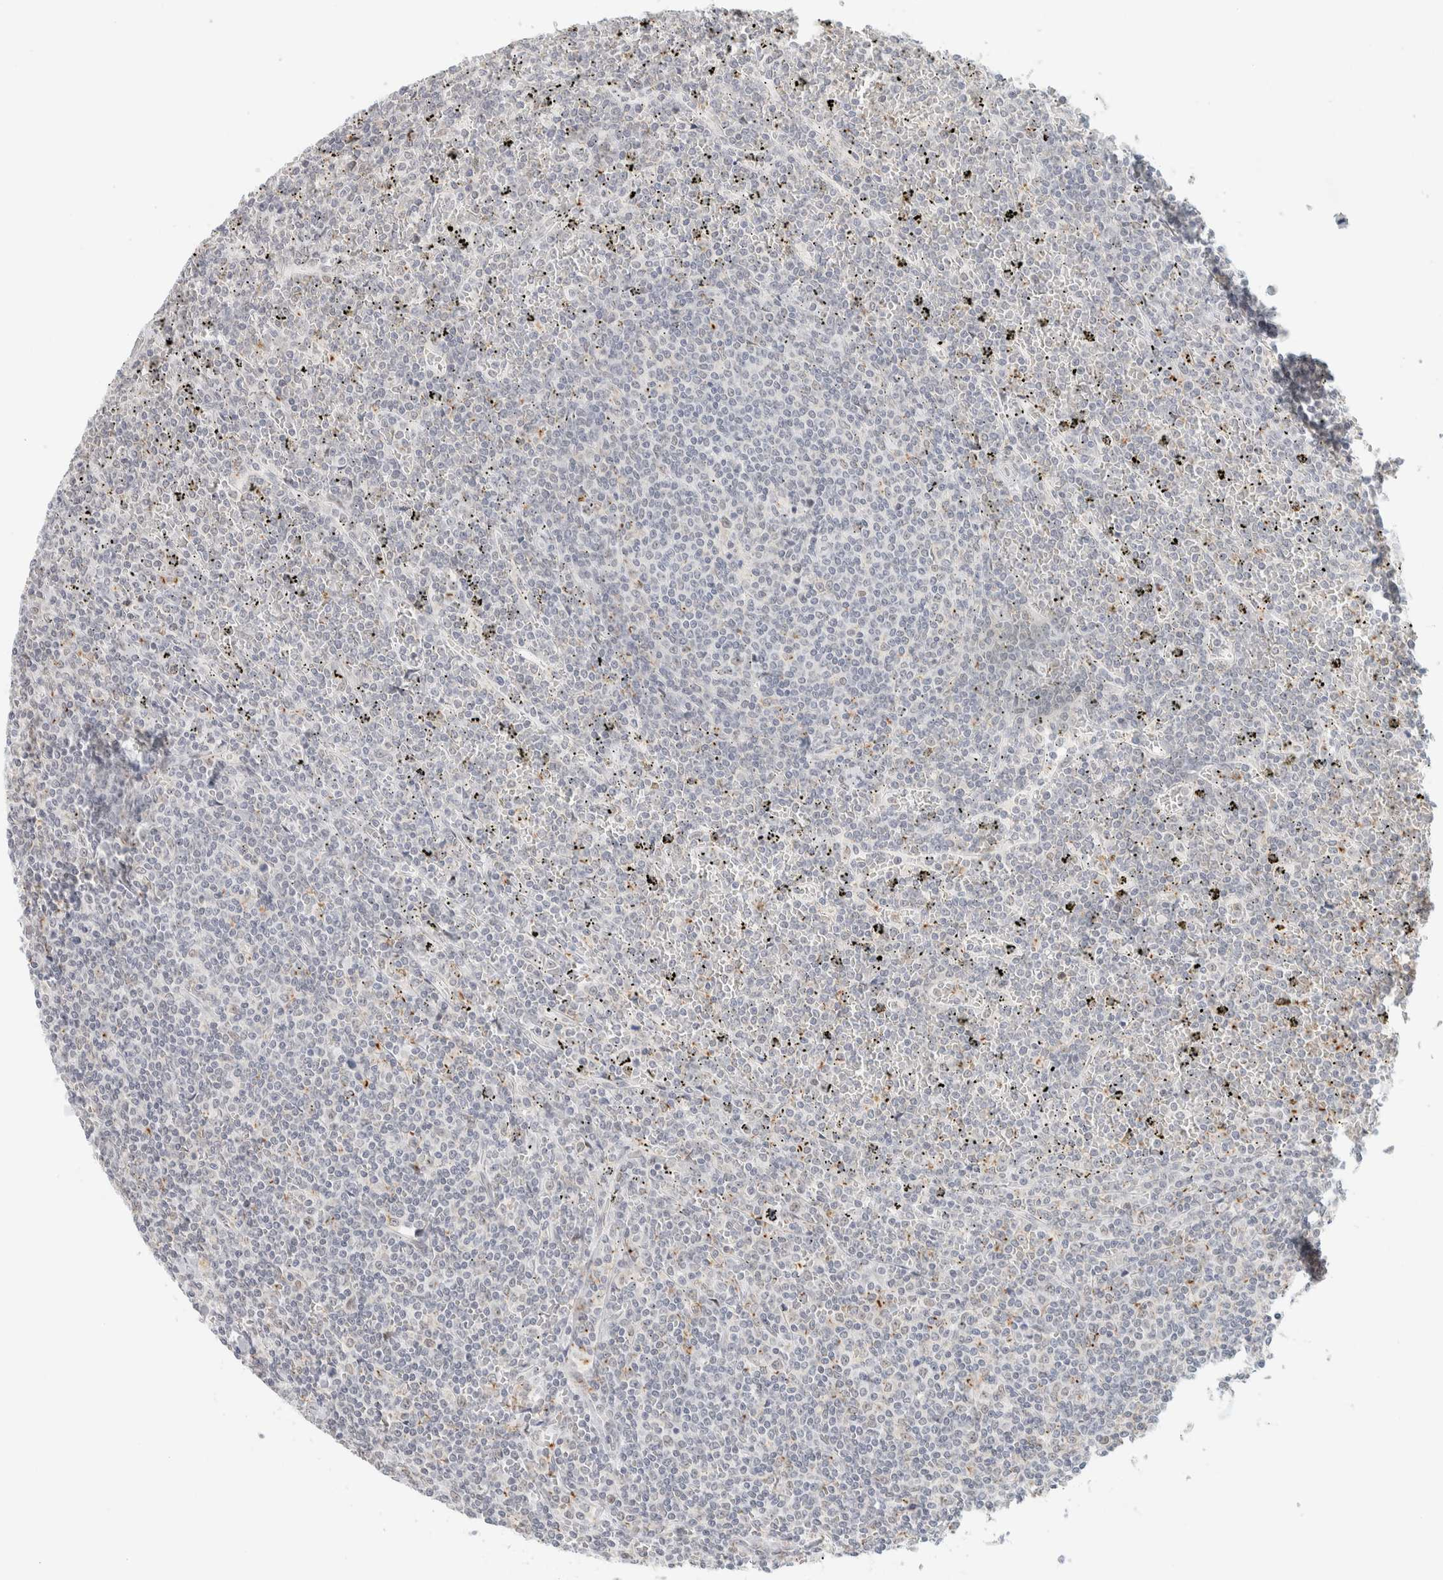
{"staining": {"intensity": "negative", "quantity": "none", "location": "none"}, "tissue": "lymphoma", "cell_type": "Tumor cells", "image_type": "cancer", "snomed": [{"axis": "morphology", "description": "Malignant lymphoma, non-Hodgkin's type, Low grade"}, {"axis": "topography", "description": "Spleen"}], "caption": "The image displays no significant staining in tumor cells of malignant lymphoma, non-Hodgkin's type (low-grade).", "gene": "CDH17", "patient": {"sex": "female", "age": 19}}